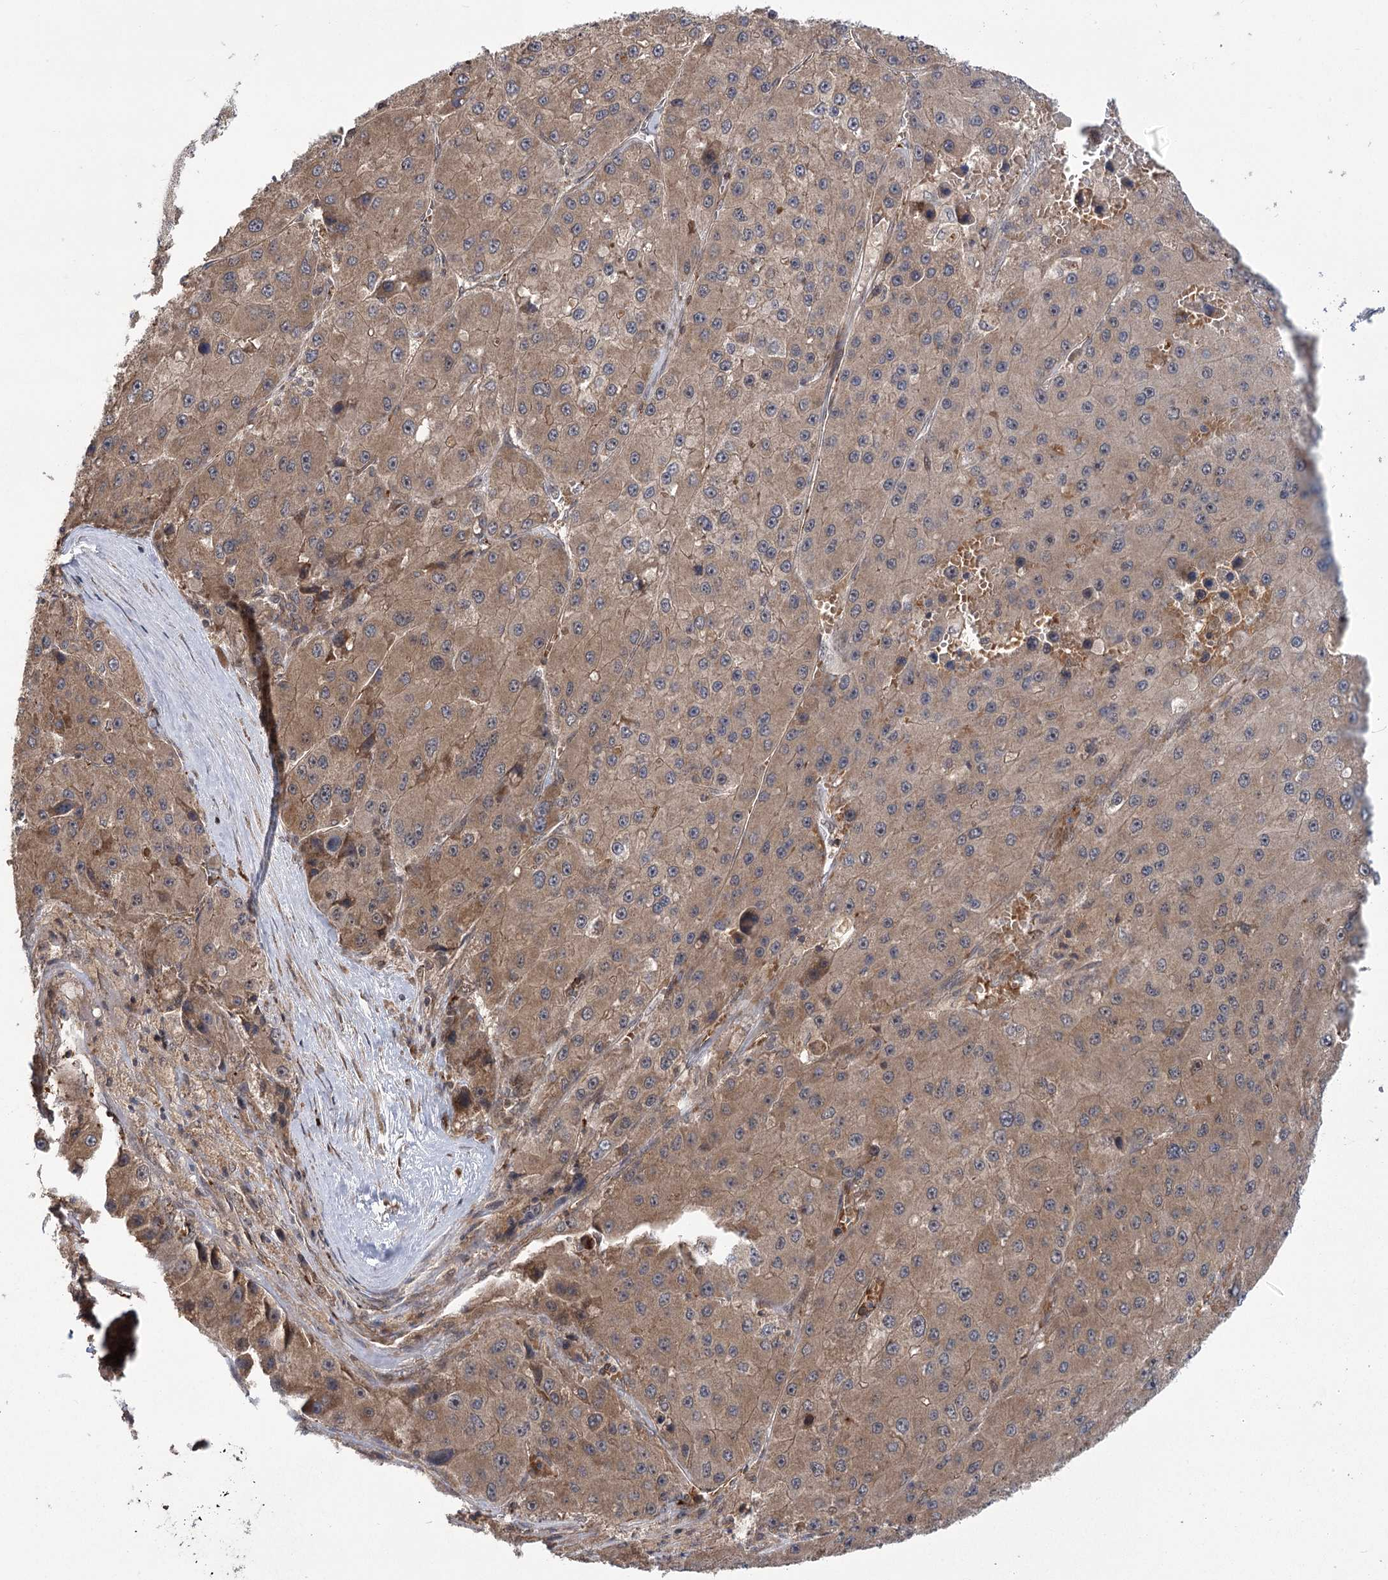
{"staining": {"intensity": "moderate", "quantity": "<25%", "location": "cytoplasmic/membranous"}, "tissue": "liver cancer", "cell_type": "Tumor cells", "image_type": "cancer", "snomed": [{"axis": "morphology", "description": "Carcinoma, Hepatocellular, NOS"}, {"axis": "topography", "description": "Liver"}], "caption": "Tumor cells demonstrate moderate cytoplasmic/membranous positivity in approximately <25% of cells in liver hepatocellular carcinoma. (DAB IHC with brightfield microscopy, high magnification).", "gene": "CARD19", "patient": {"sex": "female", "age": 73}}